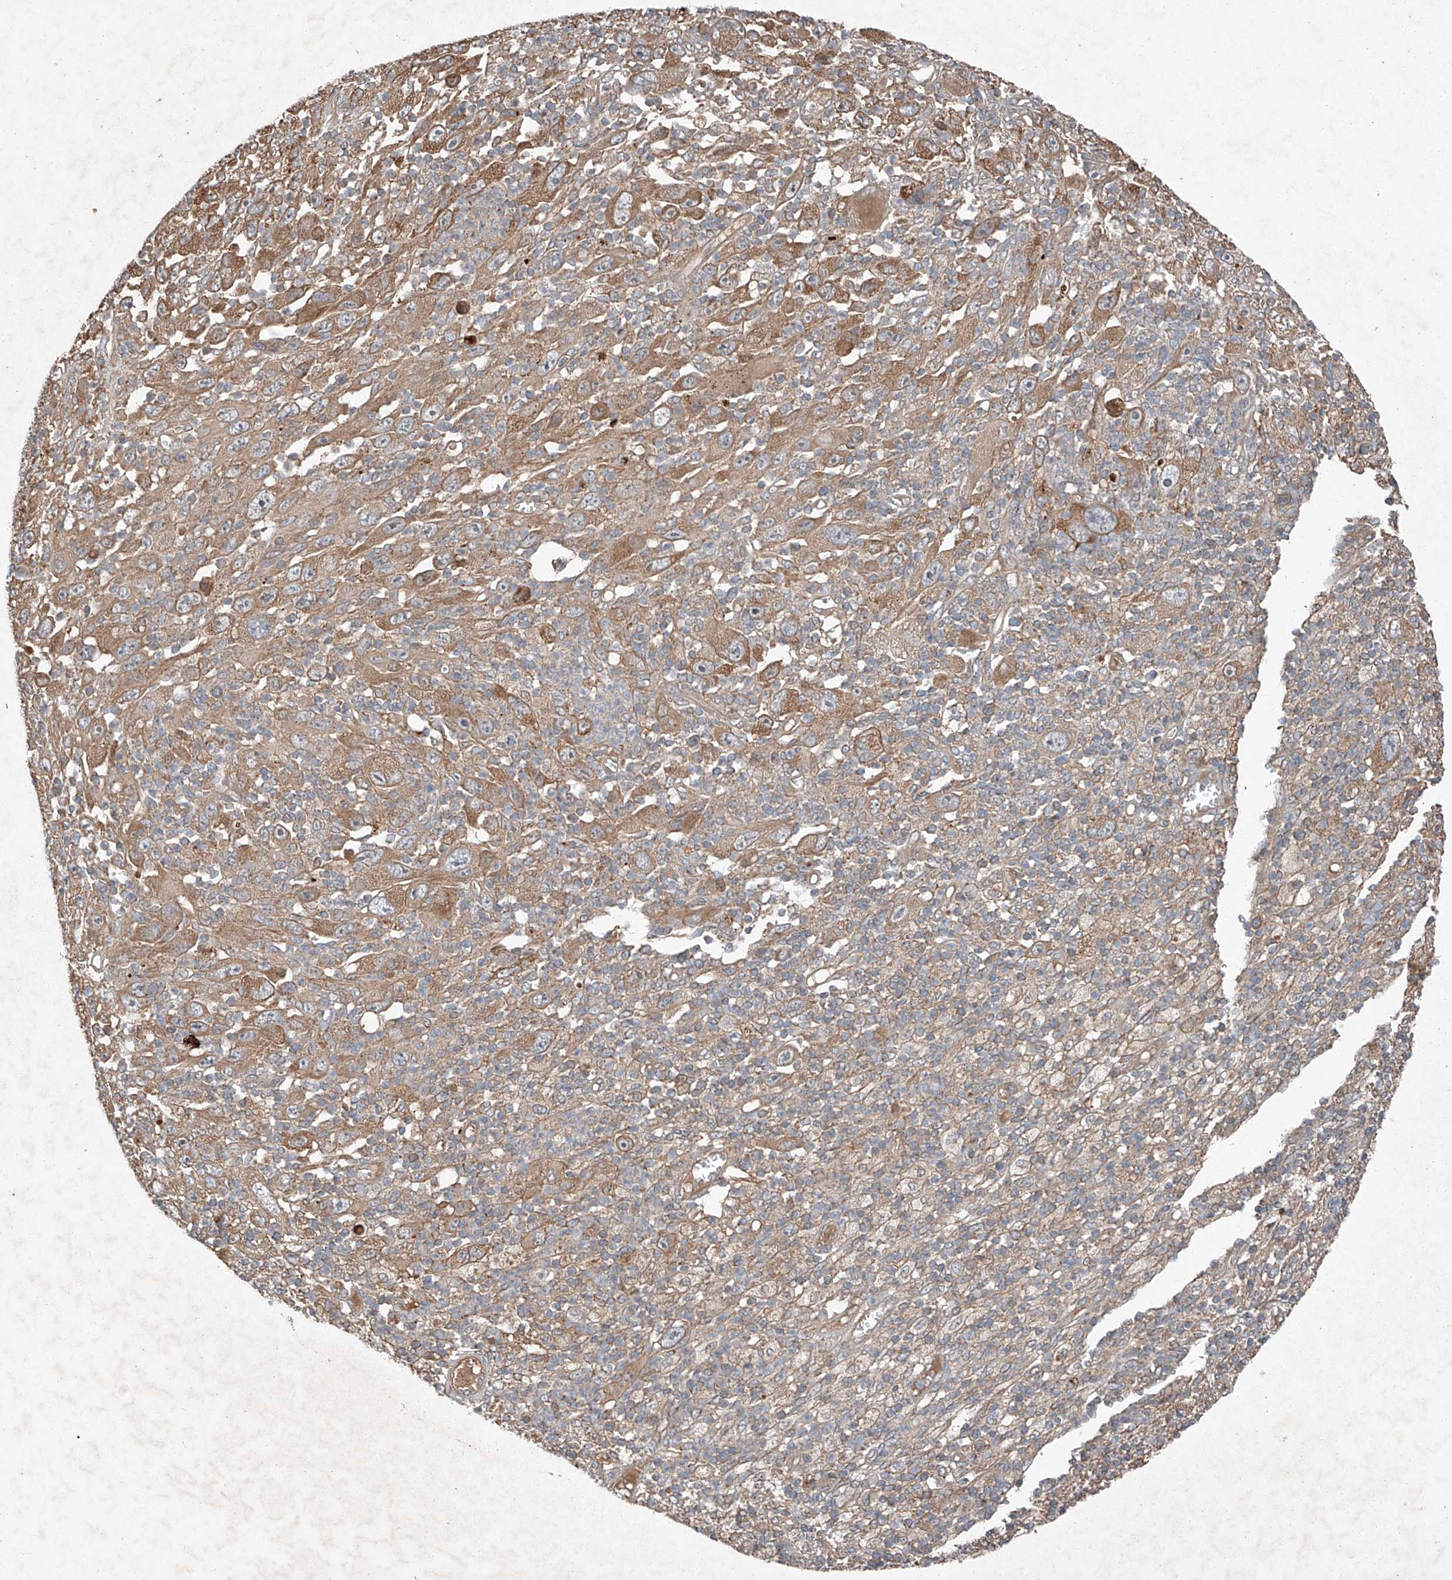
{"staining": {"intensity": "moderate", "quantity": "25%-75%", "location": "cytoplasmic/membranous"}, "tissue": "melanoma", "cell_type": "Tumor cells", "image_type": "cancer", "snomed": [{"axis": "morphology", "description": "Malignant melanoma, Metastatic site"}, {"axis": "topography", "description": "Skin"}], "caption": "Malignant melanoma (metastatic site) stained for a protein exhibits moderate cytoplasmic/membranous positivity in tumor cells.", "gene": "RUSC1", "patient": {"sex": "female", "age": 56}}